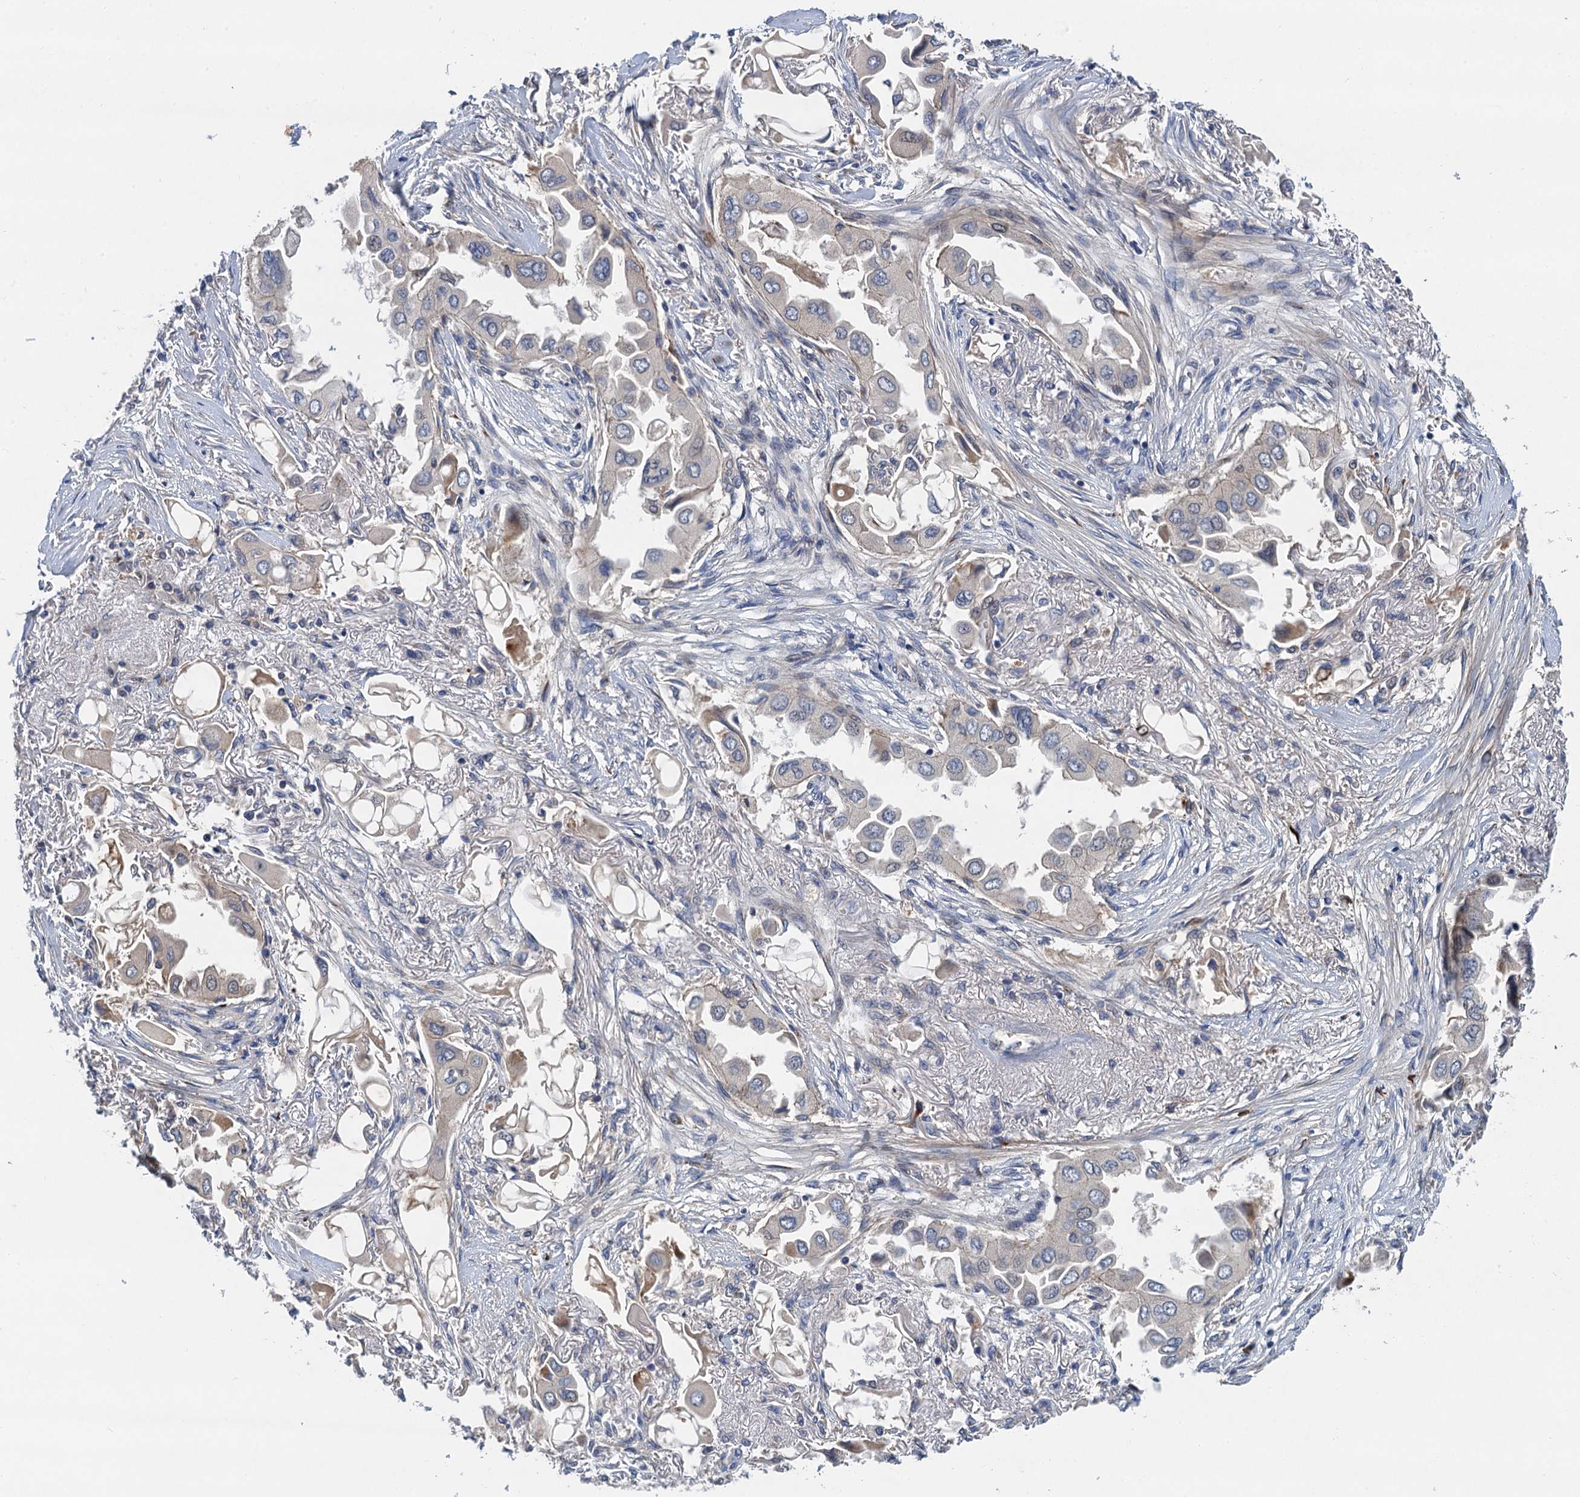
{"staining": {"intensity": "moderate", "quantity": "<25%", "location": "cytoplasmic/membranous"}, "tissue": "lung cancer", "cell_type": "Tumor cells", "image_type": "cancer", "snomed": [{"axis": "morphology", "description": "Adenocarcinoma, NOS"}, {"axis": "topography", "description": "Lung"}], "caption": "Protein expression by immunohistochemistry (IHC) demonstrates moderate cytoplasmic/membranous positivity in about <25% of tumor cells in adenocarcinoma (lung).", "gene": "TRAF7", "patient": {"sex": "female", "age": 76}}